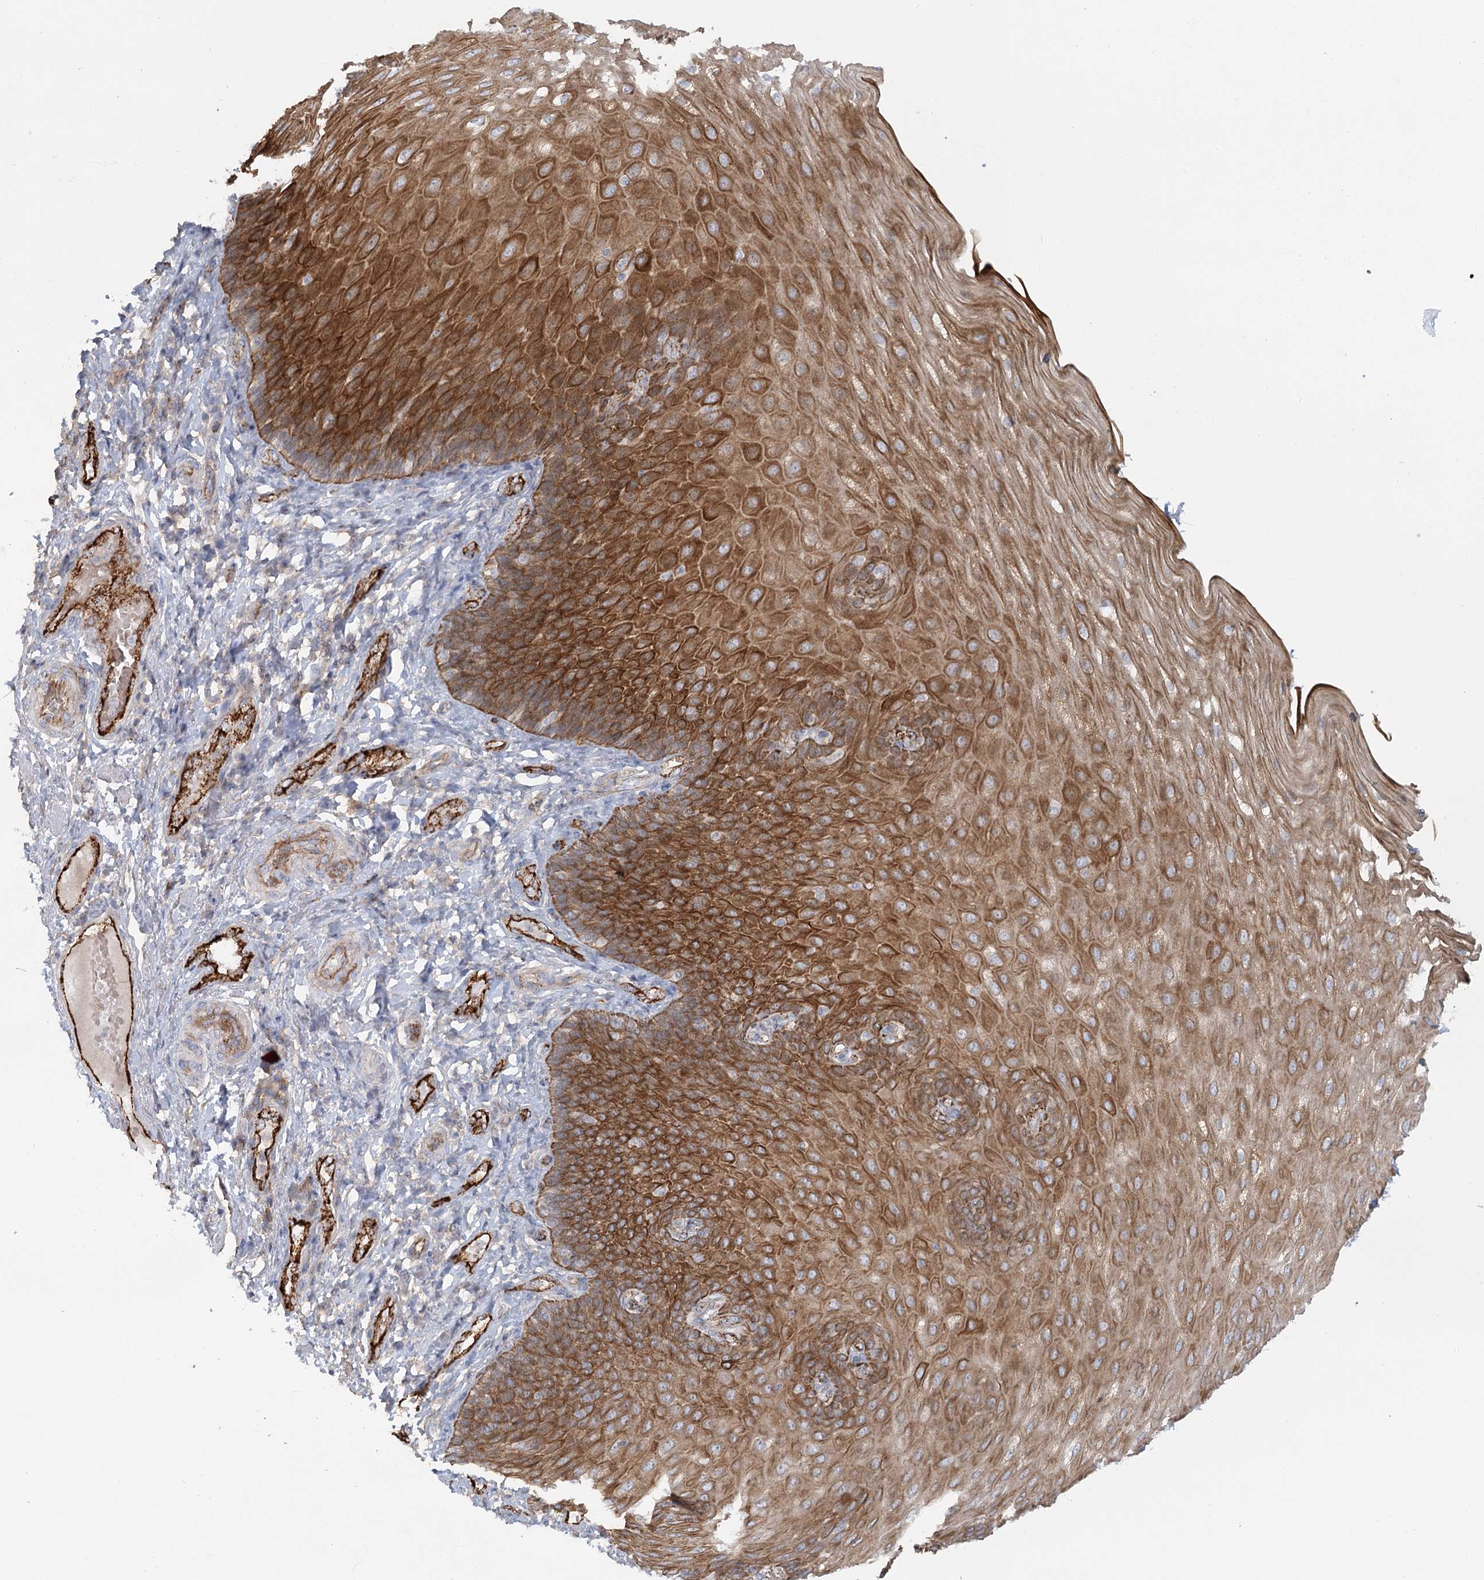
{"staining": {"intensity": "moderate", "quantity": ">75%", "location": "cytoplasmic/membranous"}, "tissue": "esophagus", "cell_type": "Squamous epithelial cells", "image_type": "normal", "snomed": [{"axis": "morphology", "description": "Normal tissue, NOS"}, {"axis": "topography", "description": "Esophagus"}], "caption": "Esophagus stained with a brown dye reveals moderate cytoplasmic/membranous positive staining in approximately >75% of squamous epithelial cells.", "gene": "KBTBD4", "patient": {"sex": "male", "age": 54}}